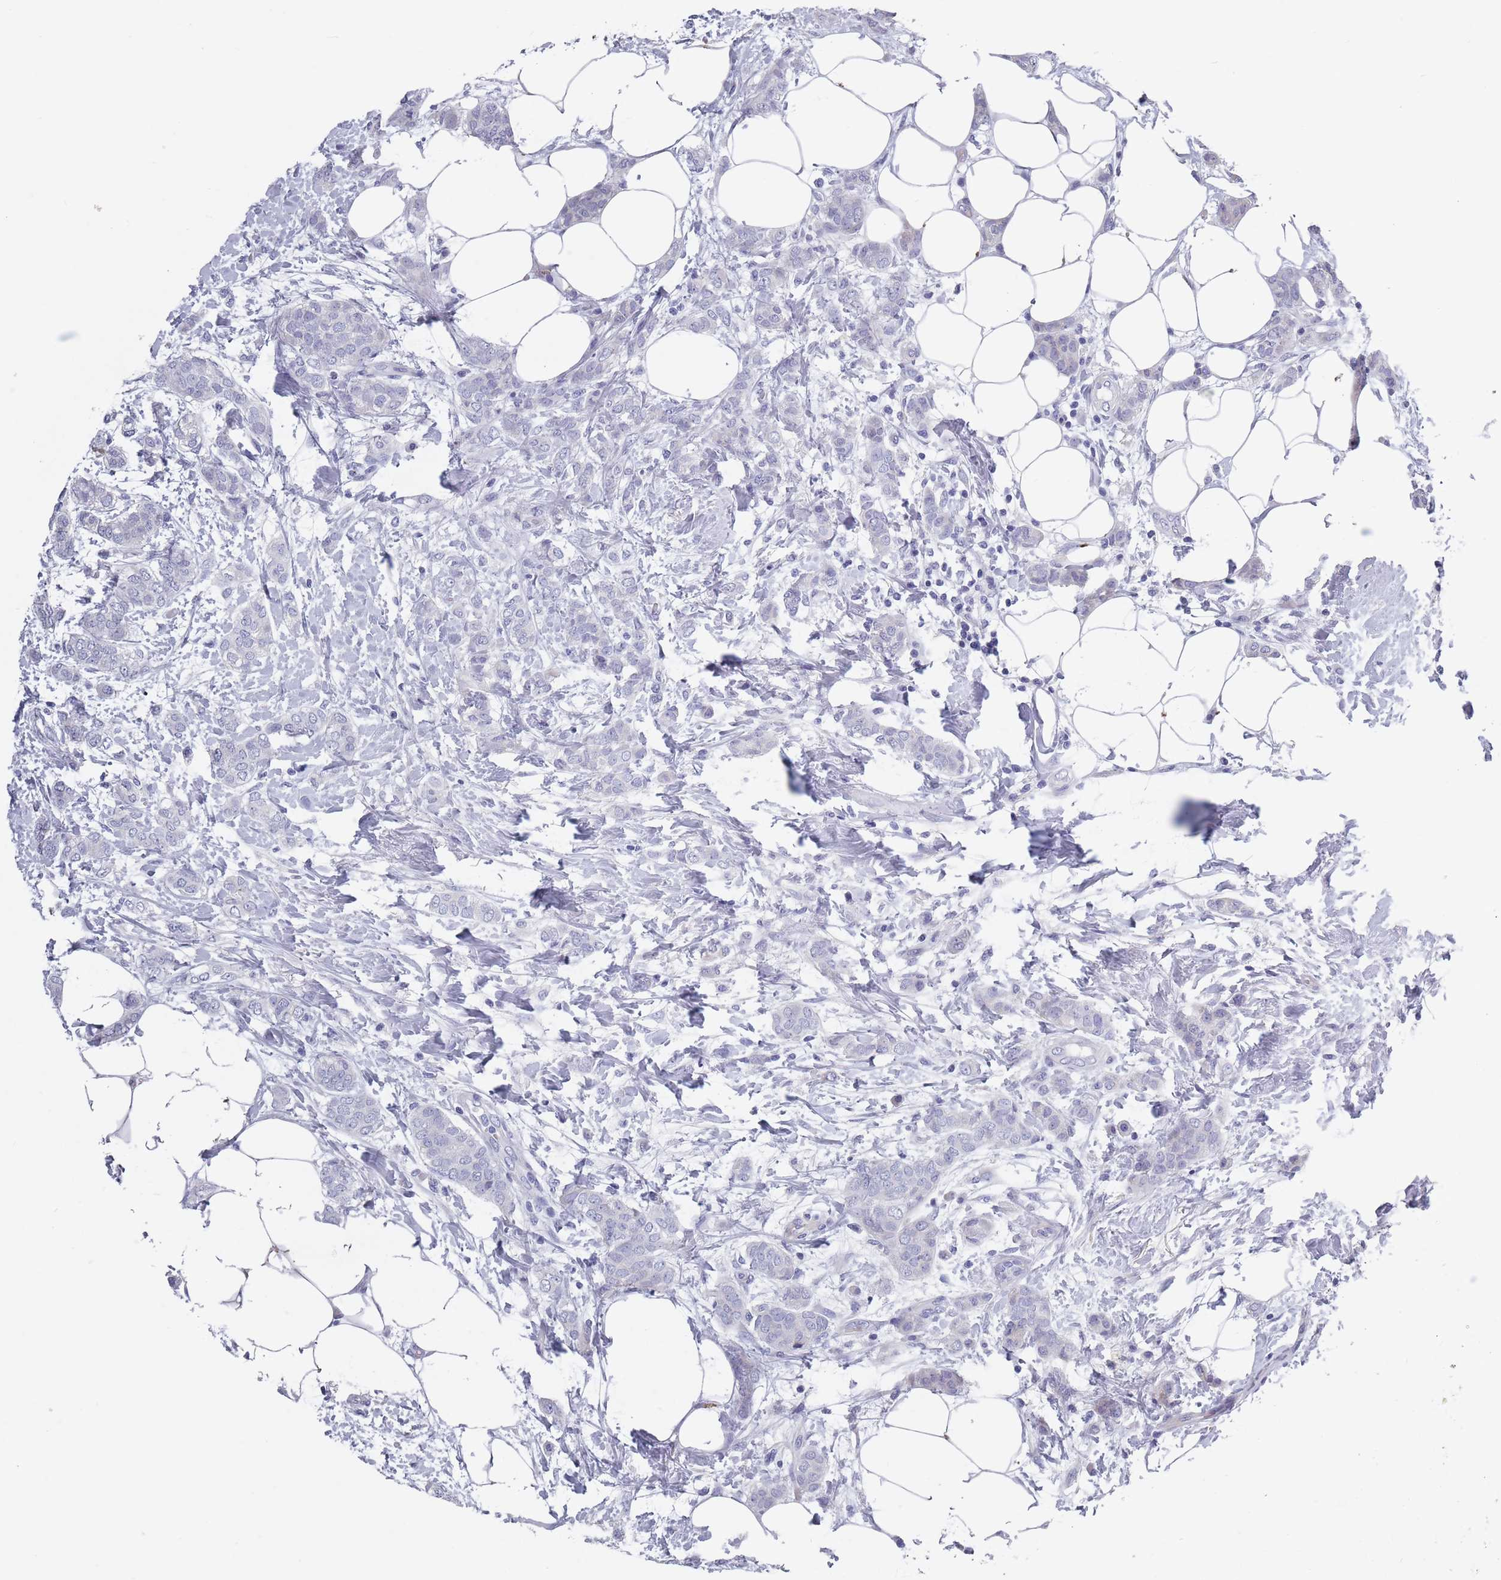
{"staining": {"intensity": "negative", "quantity": "none", "location": "none"}, "tissue": "breast cancer", "cell_type": "Tumor cells", "image_type": "cancer", "snomed": [{"axis": "morphology", "description": "Duct carcinoma"}, {"axis": "topography", "description": "Breast"}], "caption": "Immunohistochemical staining of human breast infiltrating ductal carcinoma shows no significant expression in tumor cells.", "gene": "OR4C5", "patient": {"sex": "female", "age": 72}}